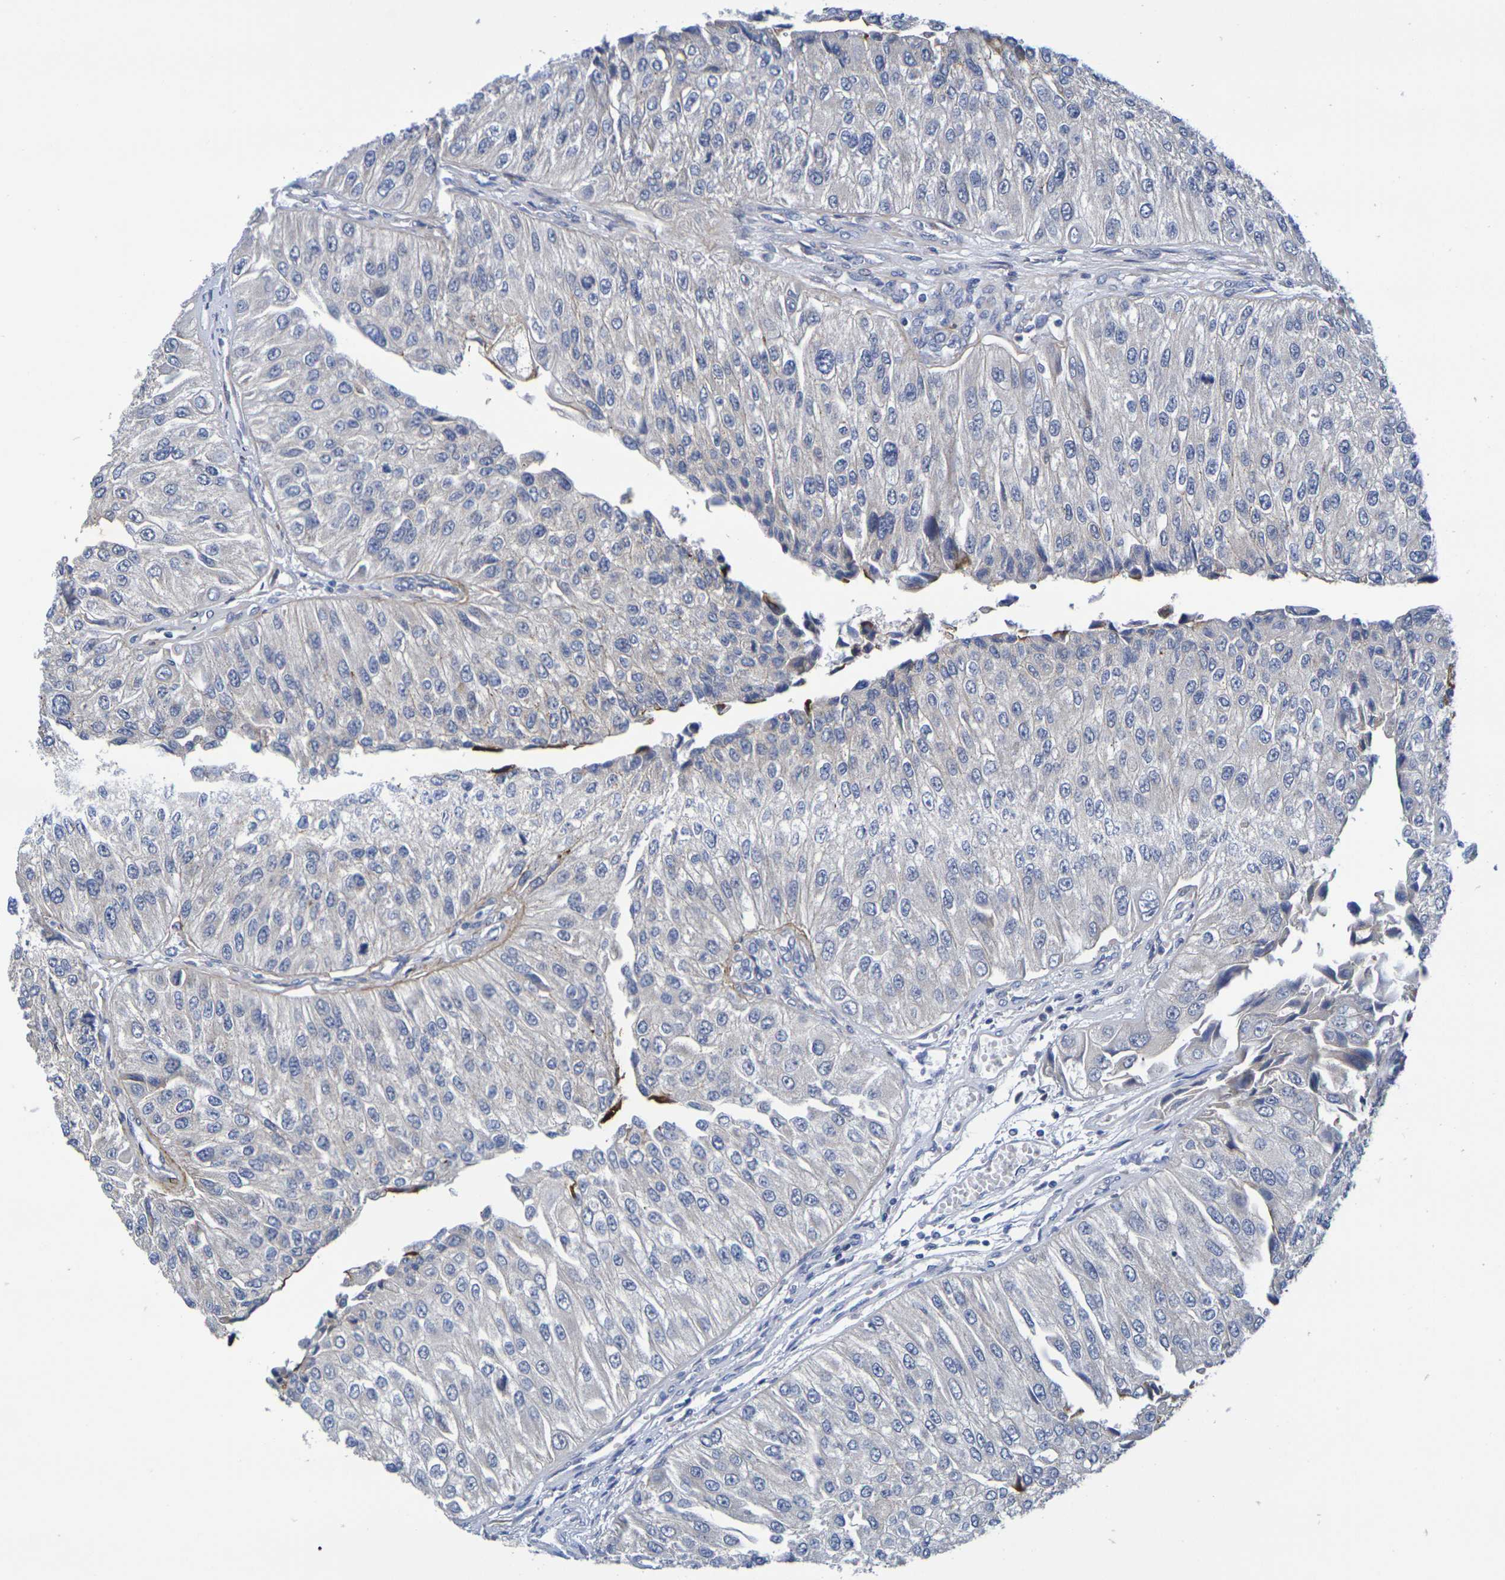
{"staining": {"intensity": "weak", "quantity": "<25%", "location": "cytoplasmic/membranous"}, "tissue": "urothelial cancer", "cell_type": "Tumor cells", "image_type": "cancer", "snomed": [{"axis": "morphology", "description": "Urothelial carcinoma, High grade"}, {"axis": "topography", "description": "Kidney"}, {"axis": "topography", "description": "Urinary bladder"}], "caption": "This is an IHC photomicrograph of urothelial cancer. There is no expression in tumor cells.", "gene": "SDC4", "patient": {"sex": "male", "age": 77}}